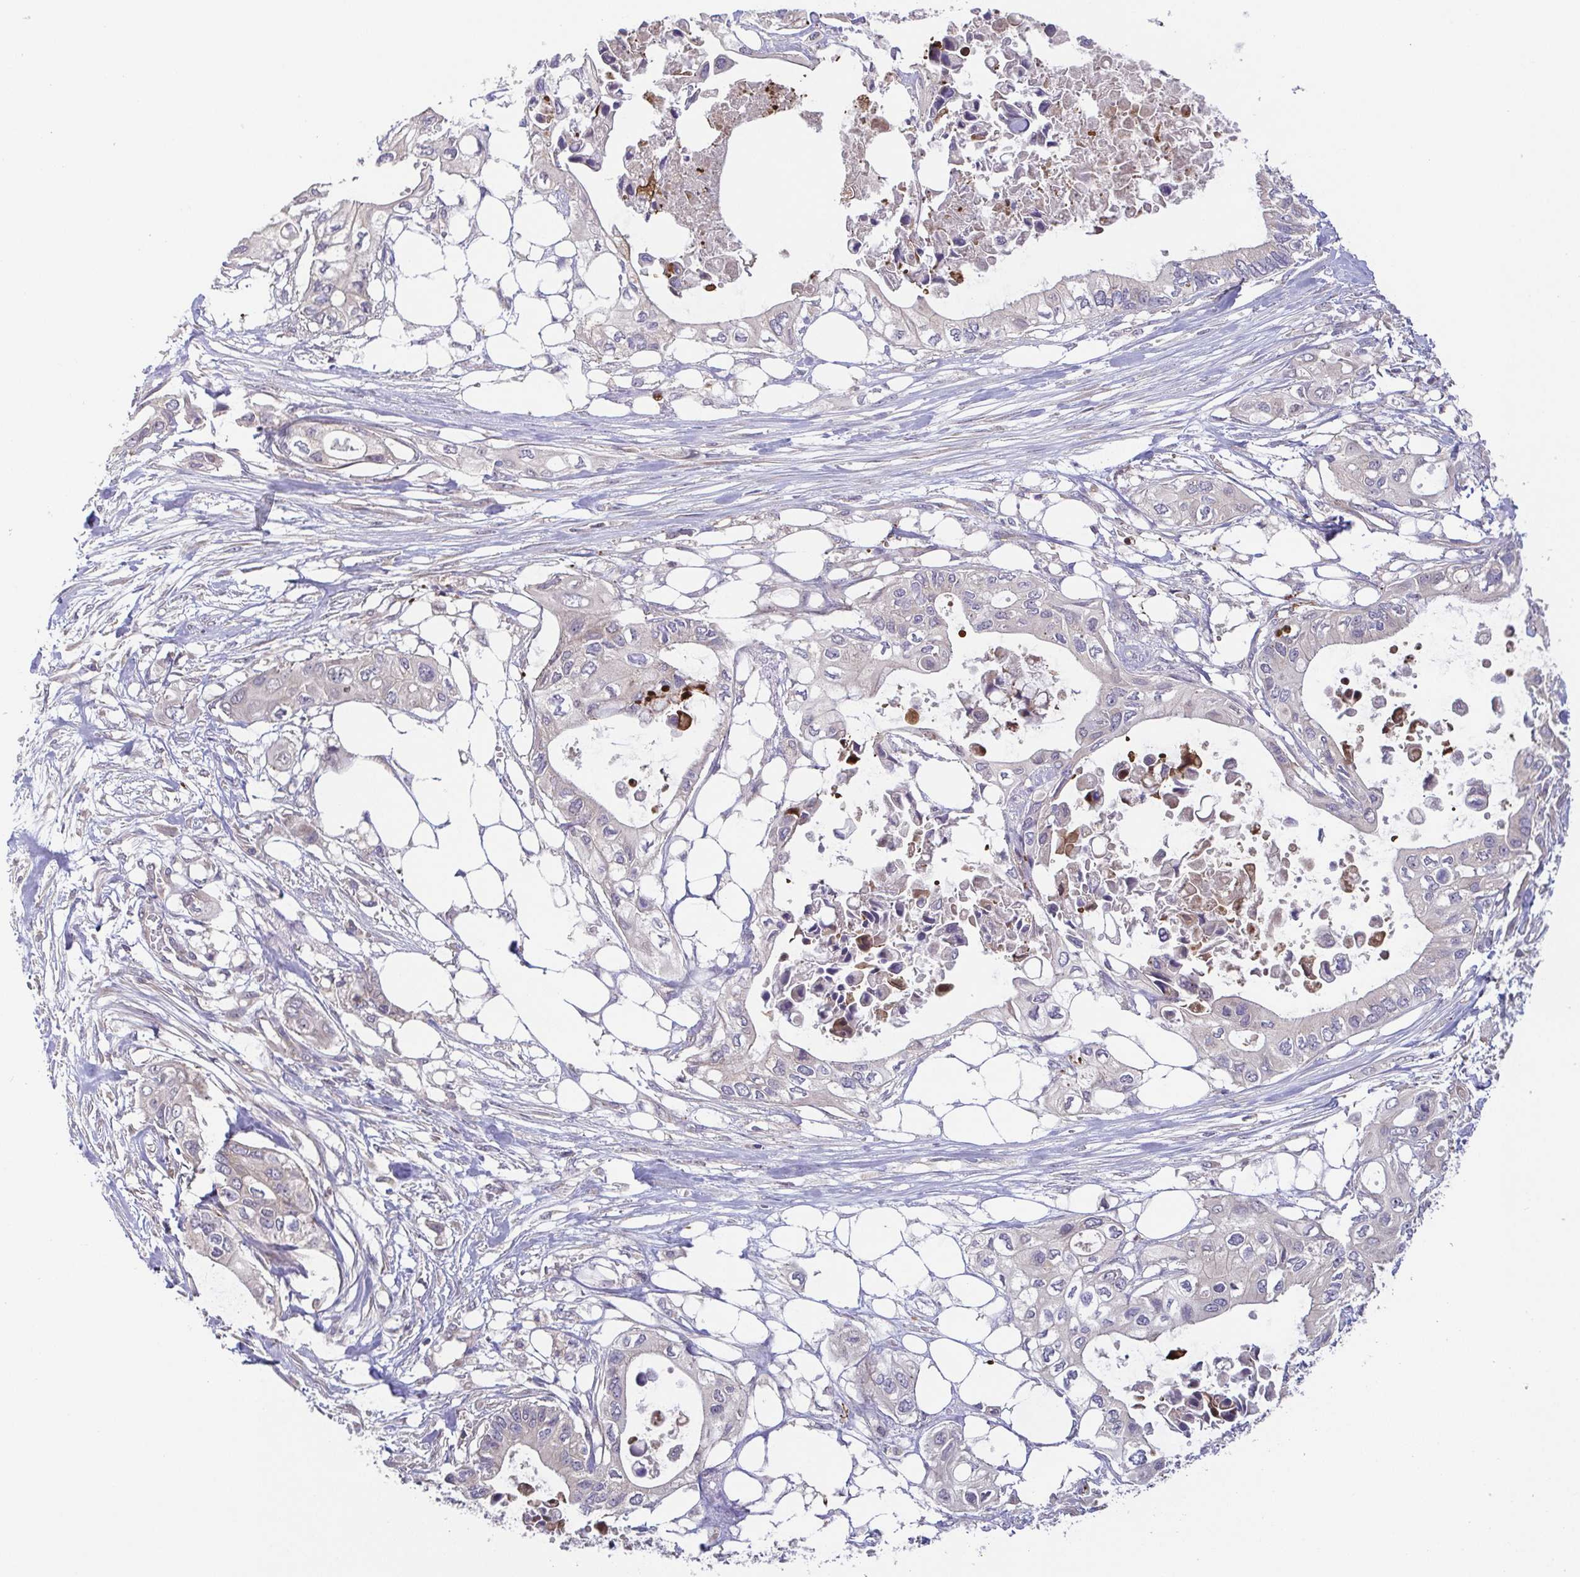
{"staining": {"intensity": "negative", "quantity": "none", "location": "none"}, "tissue": "pancreatic cancer", "cell_type": "Tumor cells", "image_type": "cancer", "snomed": [{"axis": "morphology", "description": "Adenocarcinoma, NOS"}, {"axis": "topography", "description": "Pancreas"}], "caption": "Tumor cells are negative for brown protein staining in adenocarcinoma (pancreatic). (DAB IHC, high magnification).", "gene": "OSBPL7", "patient": {"sex": "female", "age": 63}}